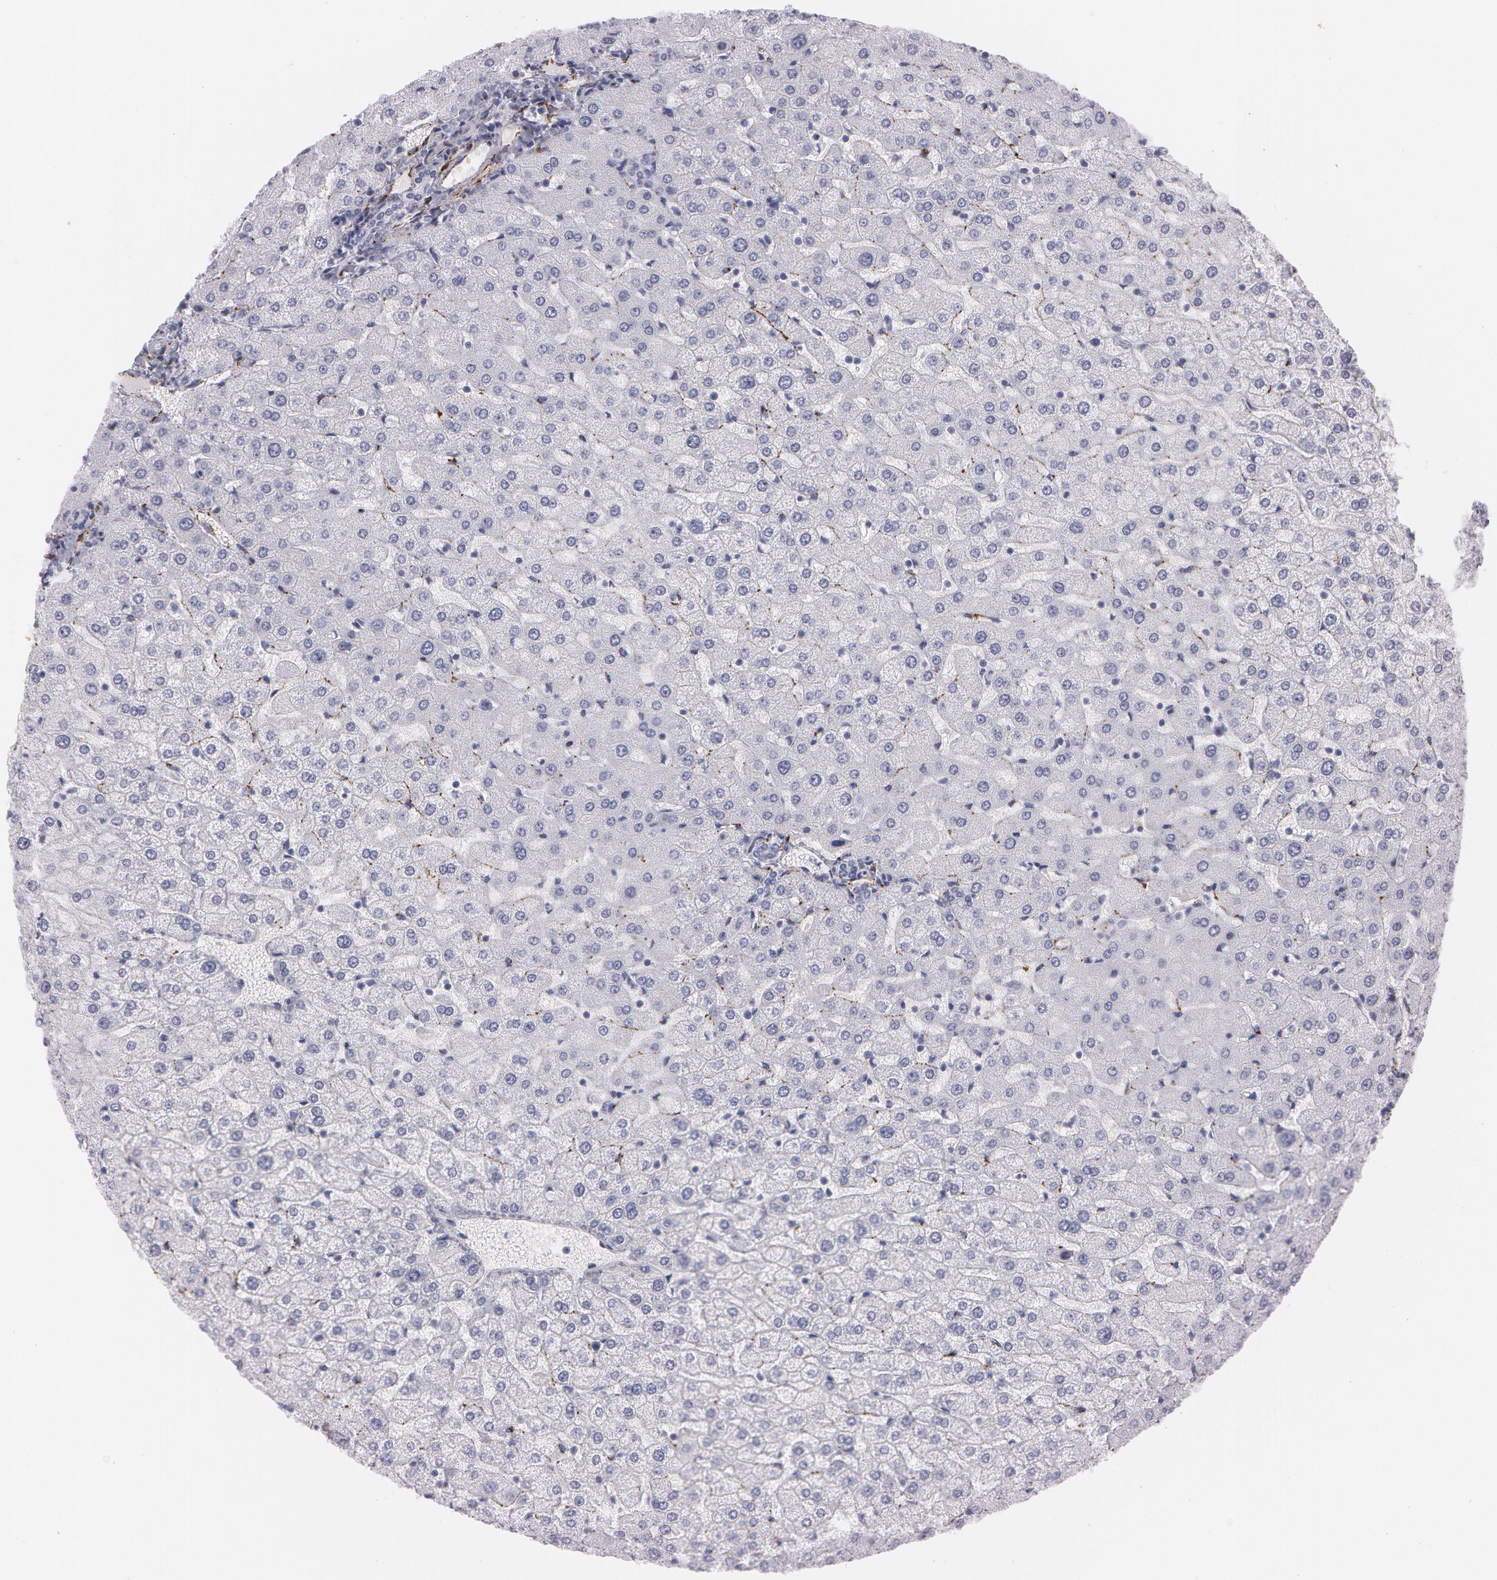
{"staining": {"intensity": "negative", "quantity": "none", "location": "none"}, "tissue": "liver", "cell_type": "Cholangiocytes", "image_type": "normal", "snomed": [{"axis": "morphology", "description": "Normal tissue, NOS"}, {"axis": "morphology", "description": "Fibrosis, NOS"}, {"axis": "topography", "description": "Liver"}], "caption": "This micrograph is of unremarkable liver stained with immunohistochemistry (IHC) to label a protein in brown with the nuclei are counter-stained blue. There is no expression in cholangiocytes. (DAB IHC, high magnification).", "gene": "SNCG", "patient": {"sex": "female", "age": 29}}